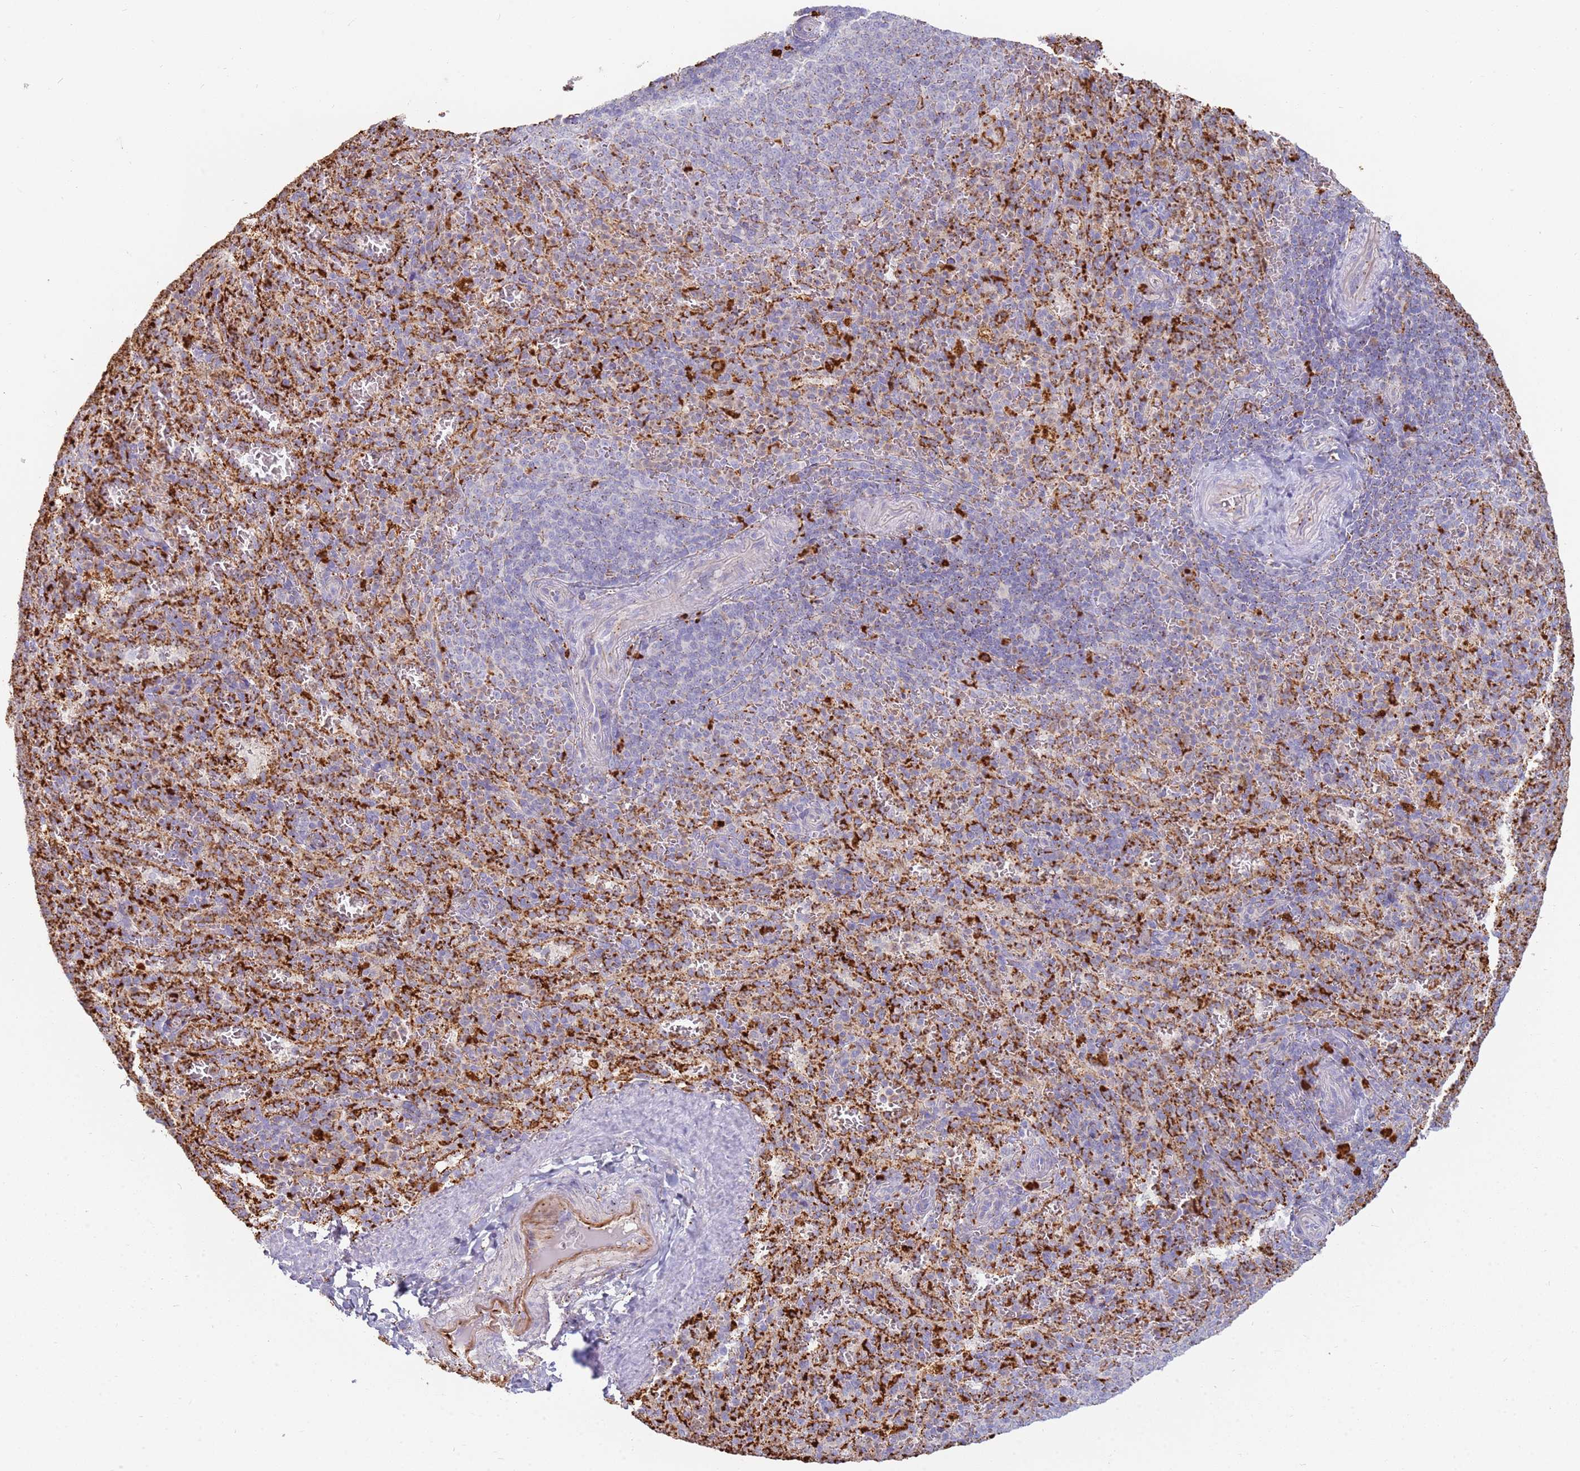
{"staining": {"intensity": "moderate", "quantity": "<25%", "location": "cytoplasmic/membranous"}, "tissue": "spleen", "cell_type": "Cells in red pulp", "image_type": "normal", "snomed": [{"axis": "morphology", "description": "Normal tissue, NOS"}, {"axis": "topography", "description": "Spleen"}], "caption": "The photomicrograph demonstrates a brown stain indicating the presence of a protein in the cytoplasmic/membranous of cells in red pulp in spleen.", "gene": "TMEM229B", "patient": {"sex": "female", "age": 21}}